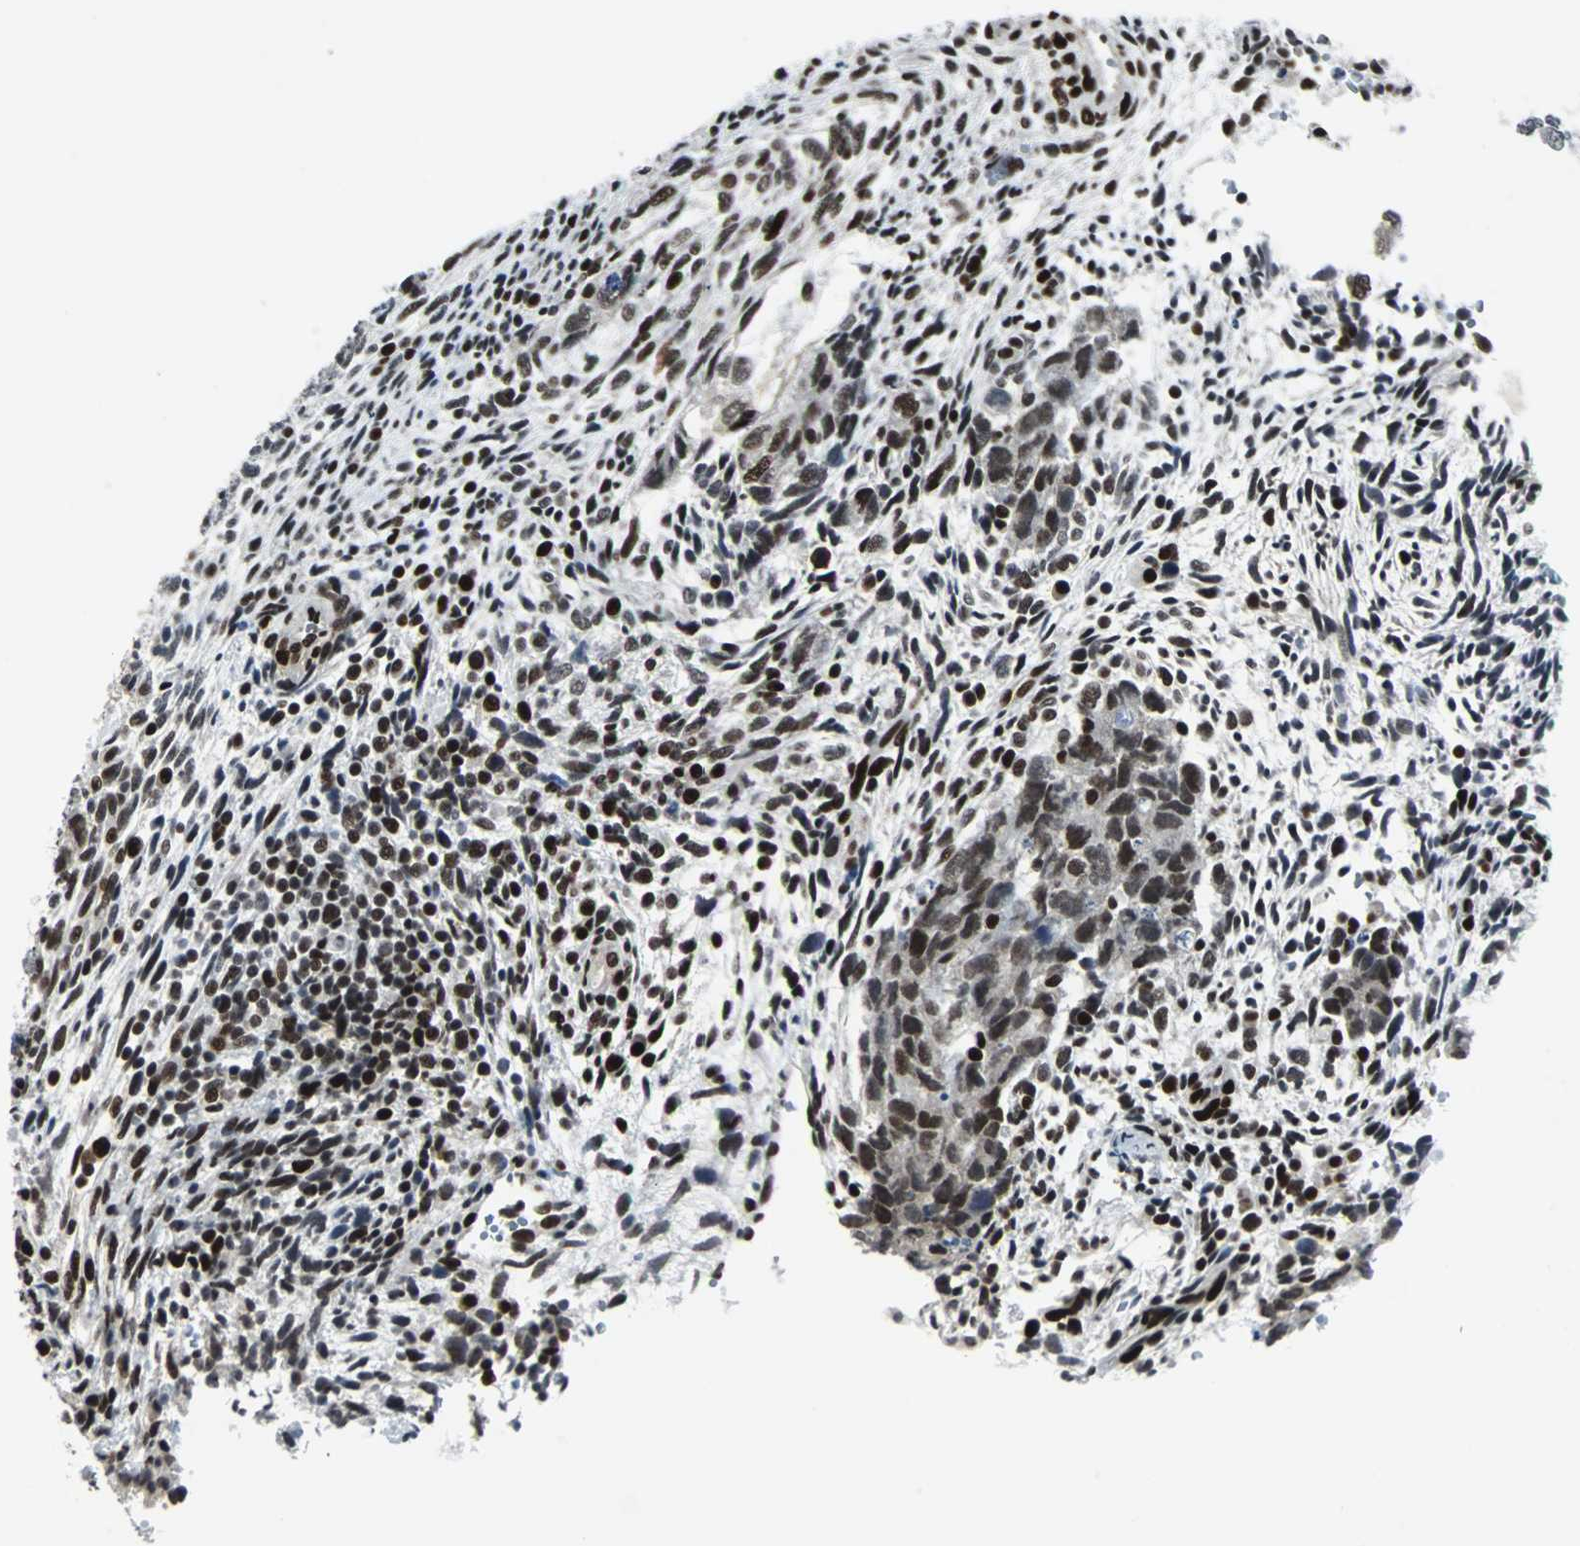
{"staining": {"intensity": "strong", "quantity": ">75%", "location": "nuclear"}, "tissue": "testis cancer", "cell_type": "Tumor cells", "image_type": "cancer", "snomed": [{"axis": "morphology", "description": "Normal tissue, NOS"}, {"axis": "morphology", "description": "Carcinoma, Embryonal, NOS"}, {"axis": "topography", "description": "Testis"}], "caption": "Human testis cancer stained with a protein marker displays strong staining in tumor cells.", "gene": "MEF2D", "patient": {"sex": "male", "age": 36}}